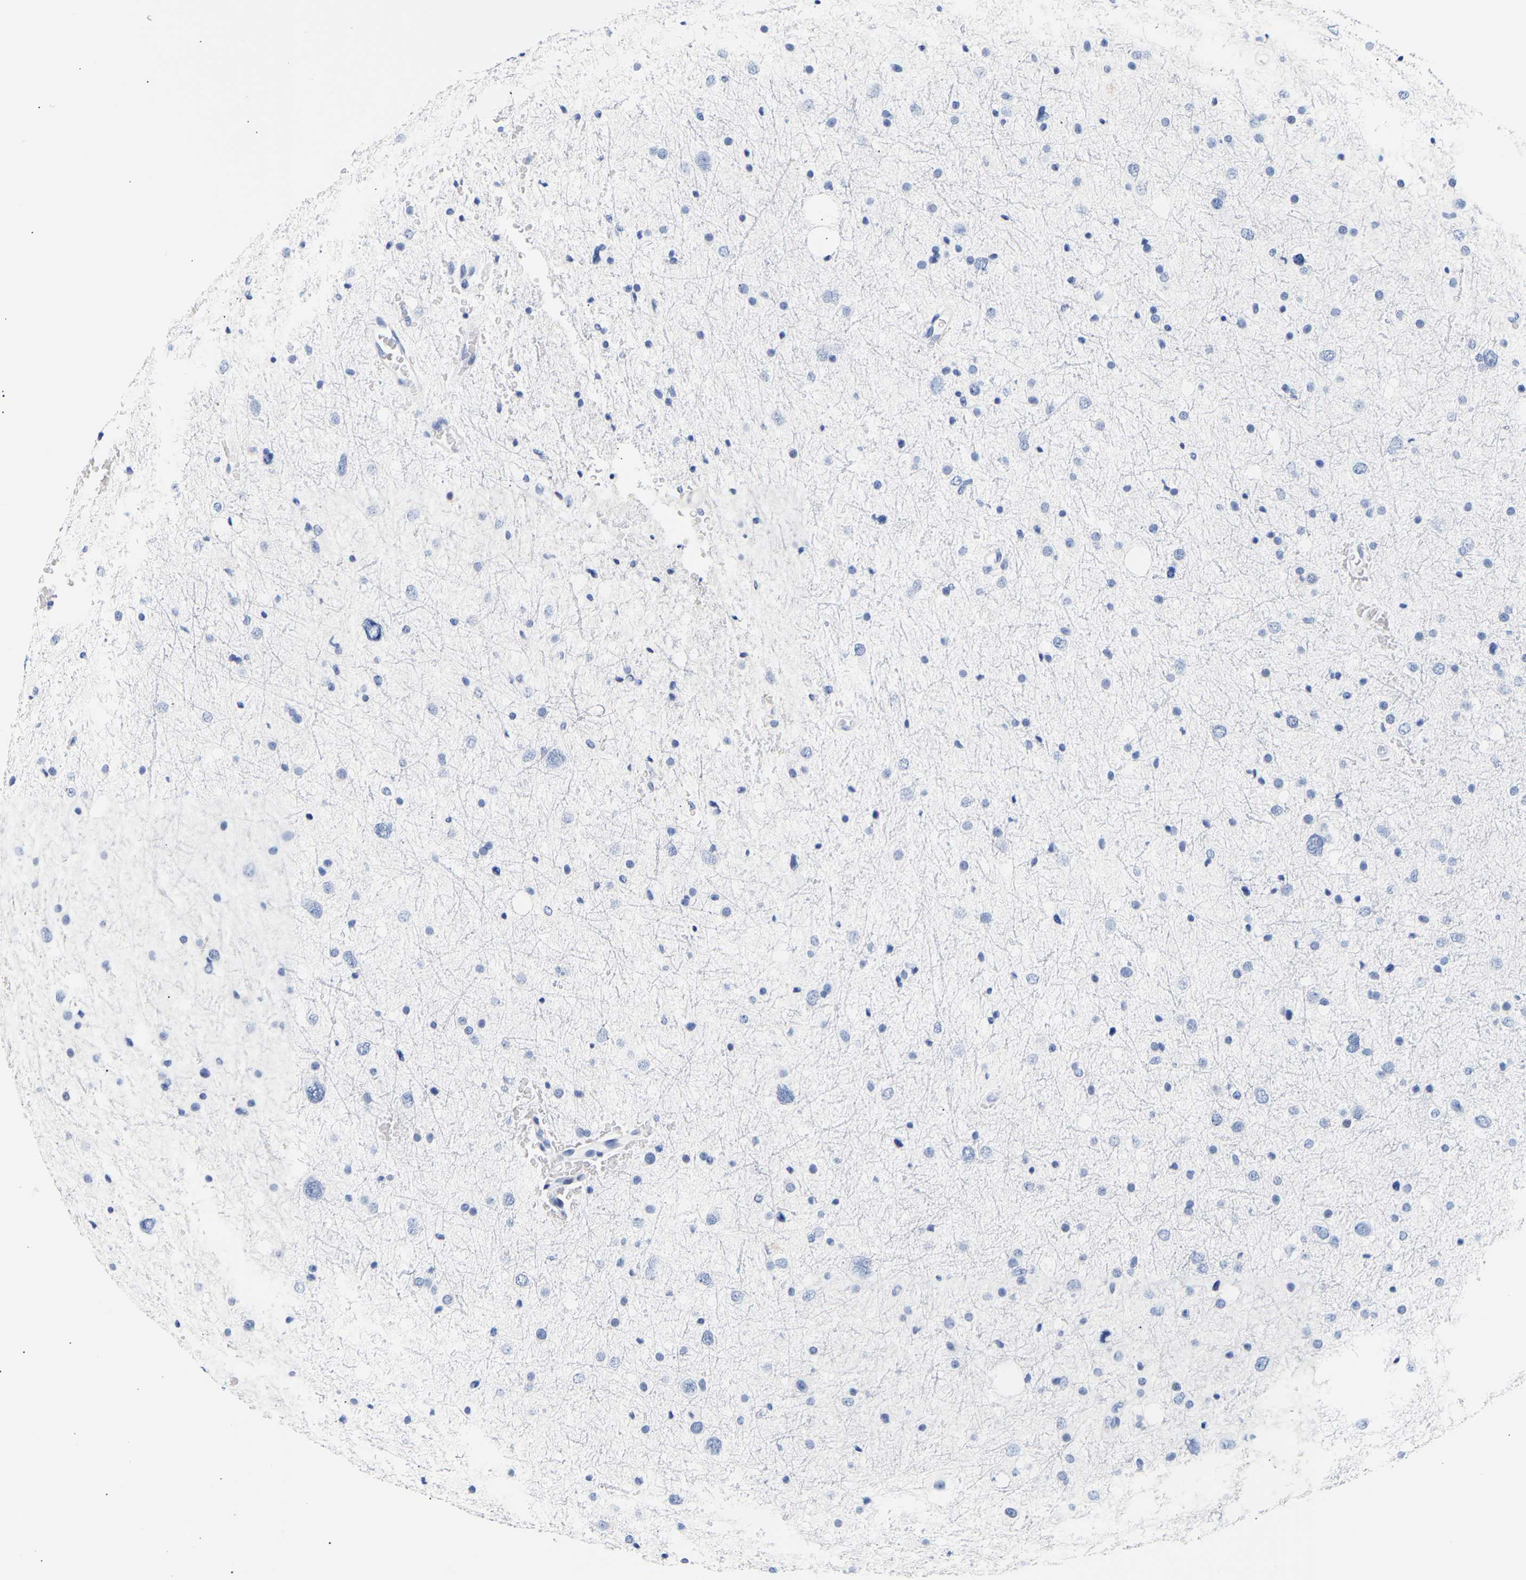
{"staining": {"intensity": "negative", "quantity": "none", "location": "none"}, "tissue": "glioma", "cell_type": "Tumor cells", "image_type": "cancer", "snomed": [{"axis": "morphology", "description": "Glioma, malignant, Low grade"}, {"axis": "topography", "description": "Brain"}], "caption": "The photomicrograph shows no significant positivity in tumor cells of malignant glioma (low-grade). (DAB immunohistochemistry visualized using brightfield microscopy, high magnification).", "gene": "SPINK2", "patient": {"sex": "female", "age": 37}}